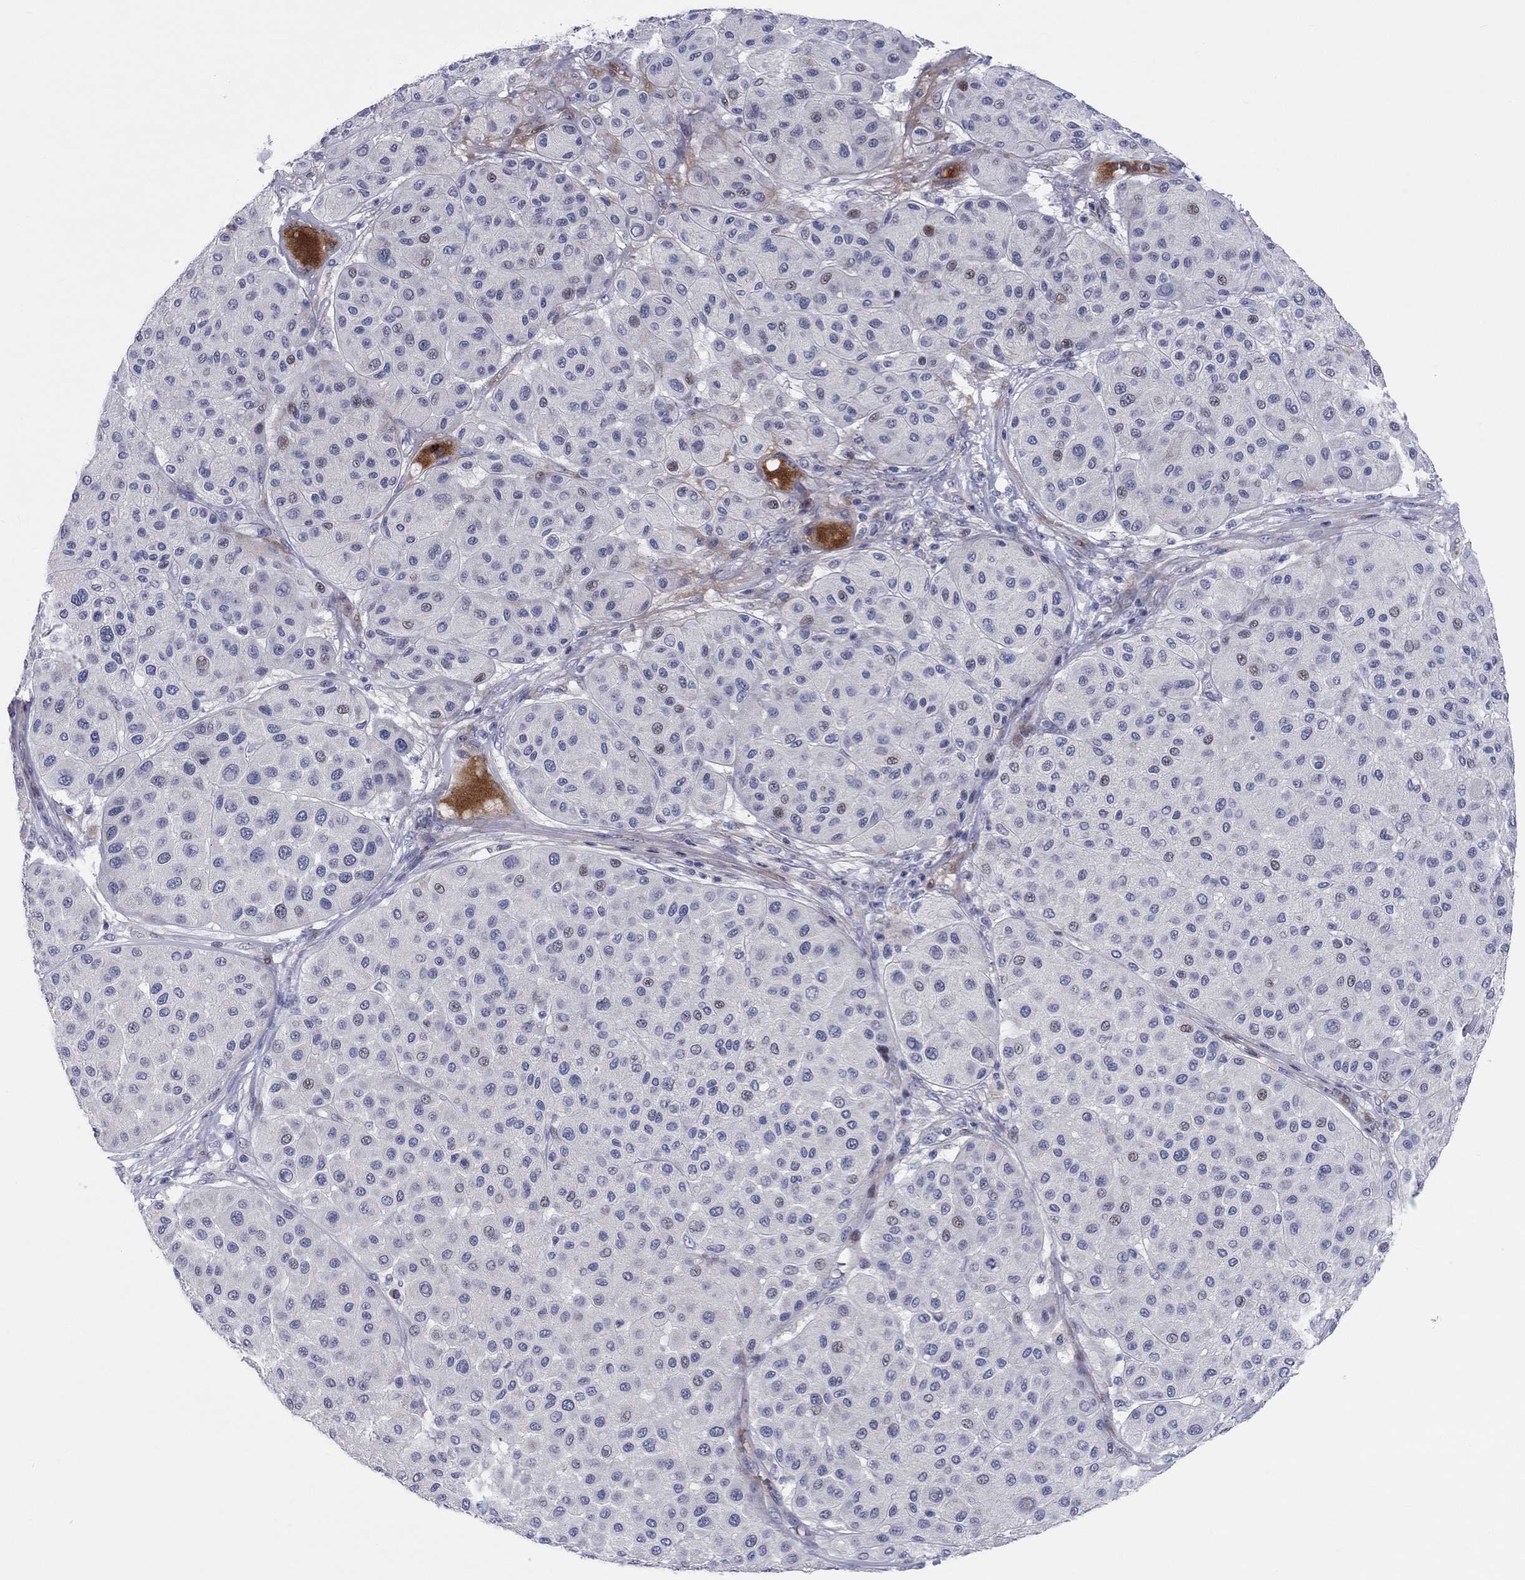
{"staining": {"intensity": "negative", "quantity": "none", "location": "none"}, "tissue": "melanoma", "cell_type": "Tumor cells", "image_type": "cancer", "snomed": [{"axis": "morphology", "description": "Malignant melanoma, Metastatic site"}, {"axis": "topography", "description": "Smooth muscle"}], "caption": "A histopathology image of human melanoma is negative for staining in tumor cells. (Stains: DAB IHC with hematoxylin counter stain, Microscopy: brightfield microscopy at high magnification).", "gene": "ARHGAP36", "patient": {"sex": "male", "age": 41}}